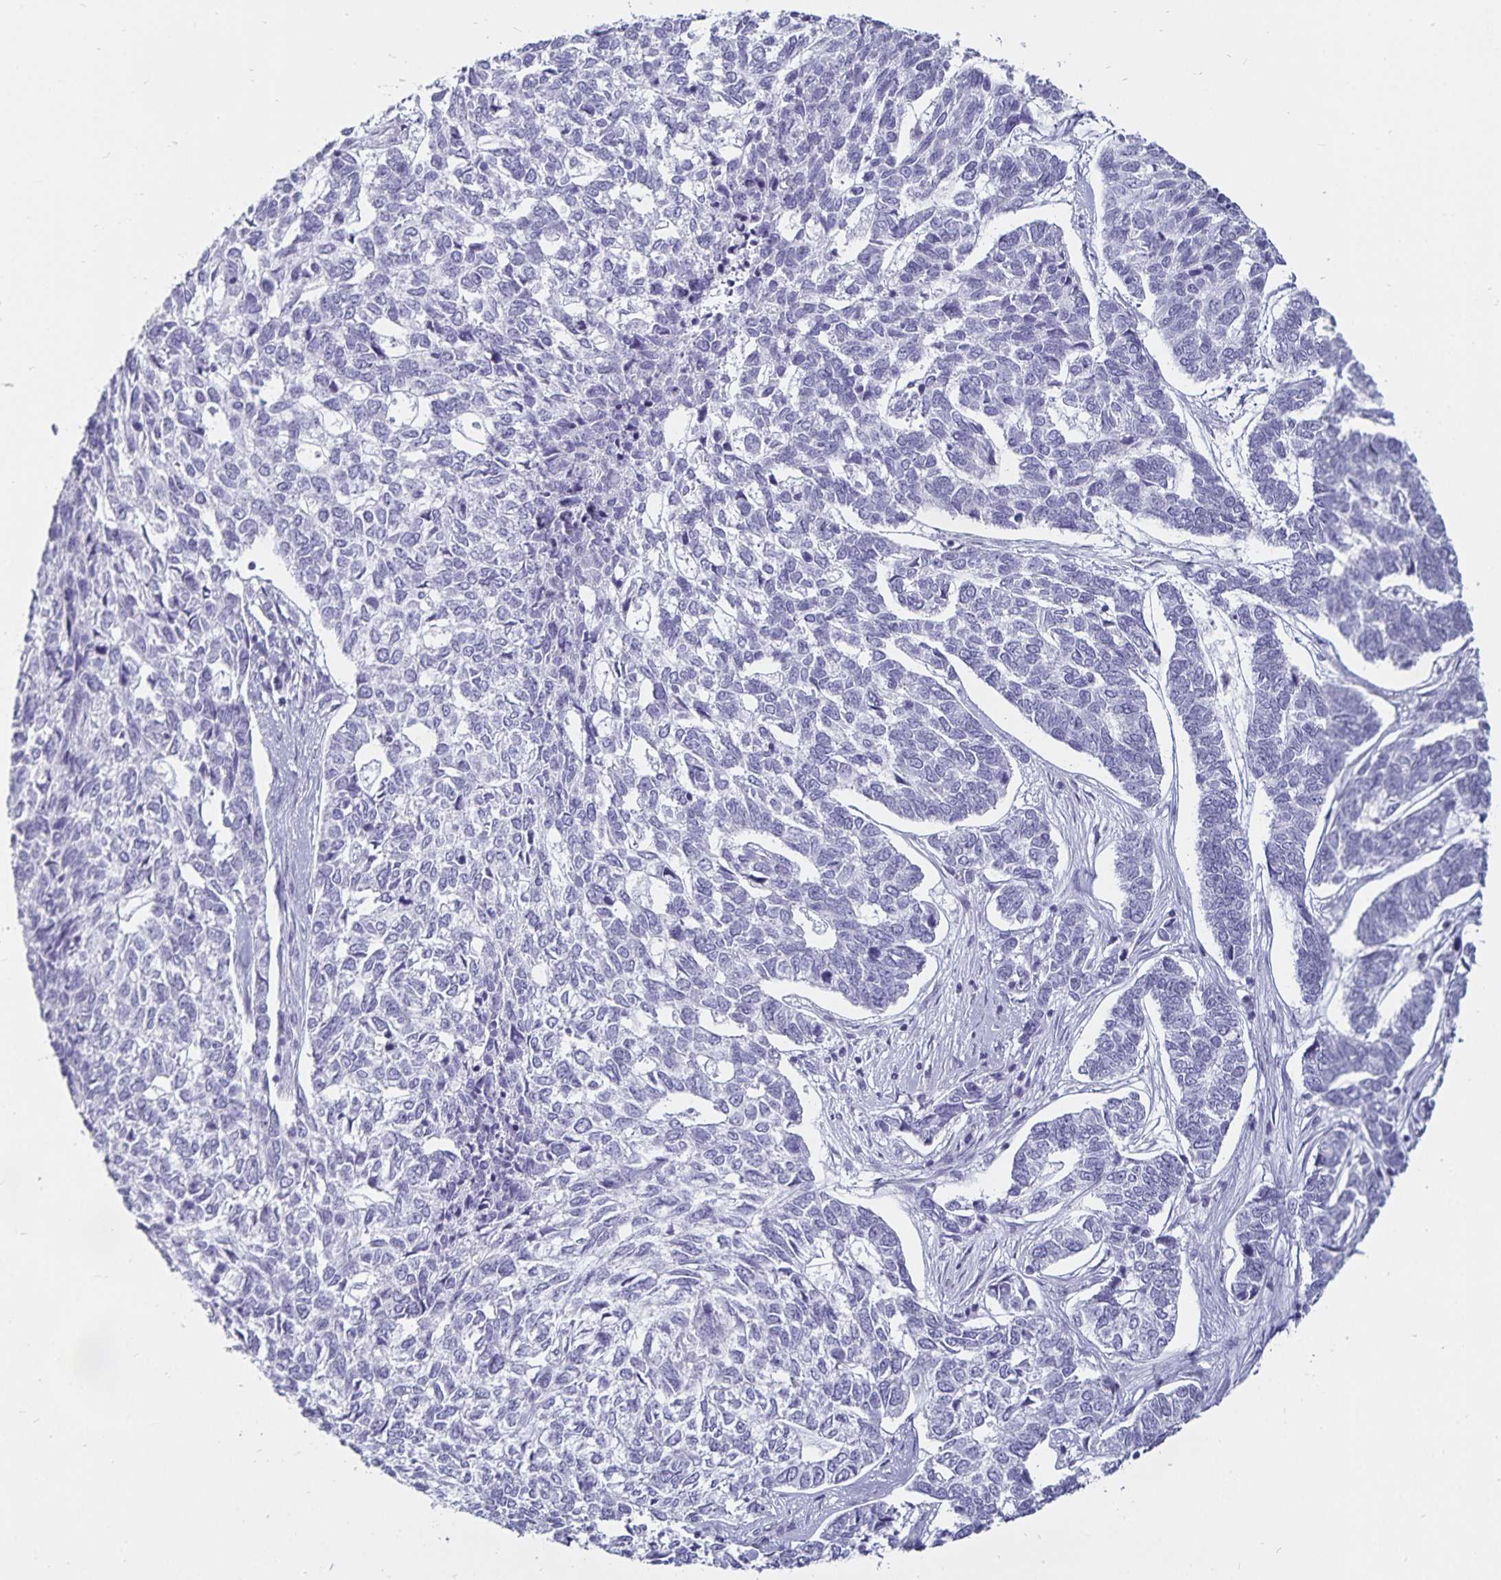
{"staining": {"intensity": "negative", "quantity": "none", "location": "none"}, "tissue": "skin cancer", "cell_type": "Tumor cells", "image_type": "cancer", "snomed": [{"axis": "morphology", "description": "Basal cell carcinoma"}, {"axis": "topography", "description": "Skin"}], "caption": "The micrograph exhibits no significant positivity in tumor cells of skin cancer.", "gene": "DEFA6", "patient": {"sex": "female", "age": 65}}